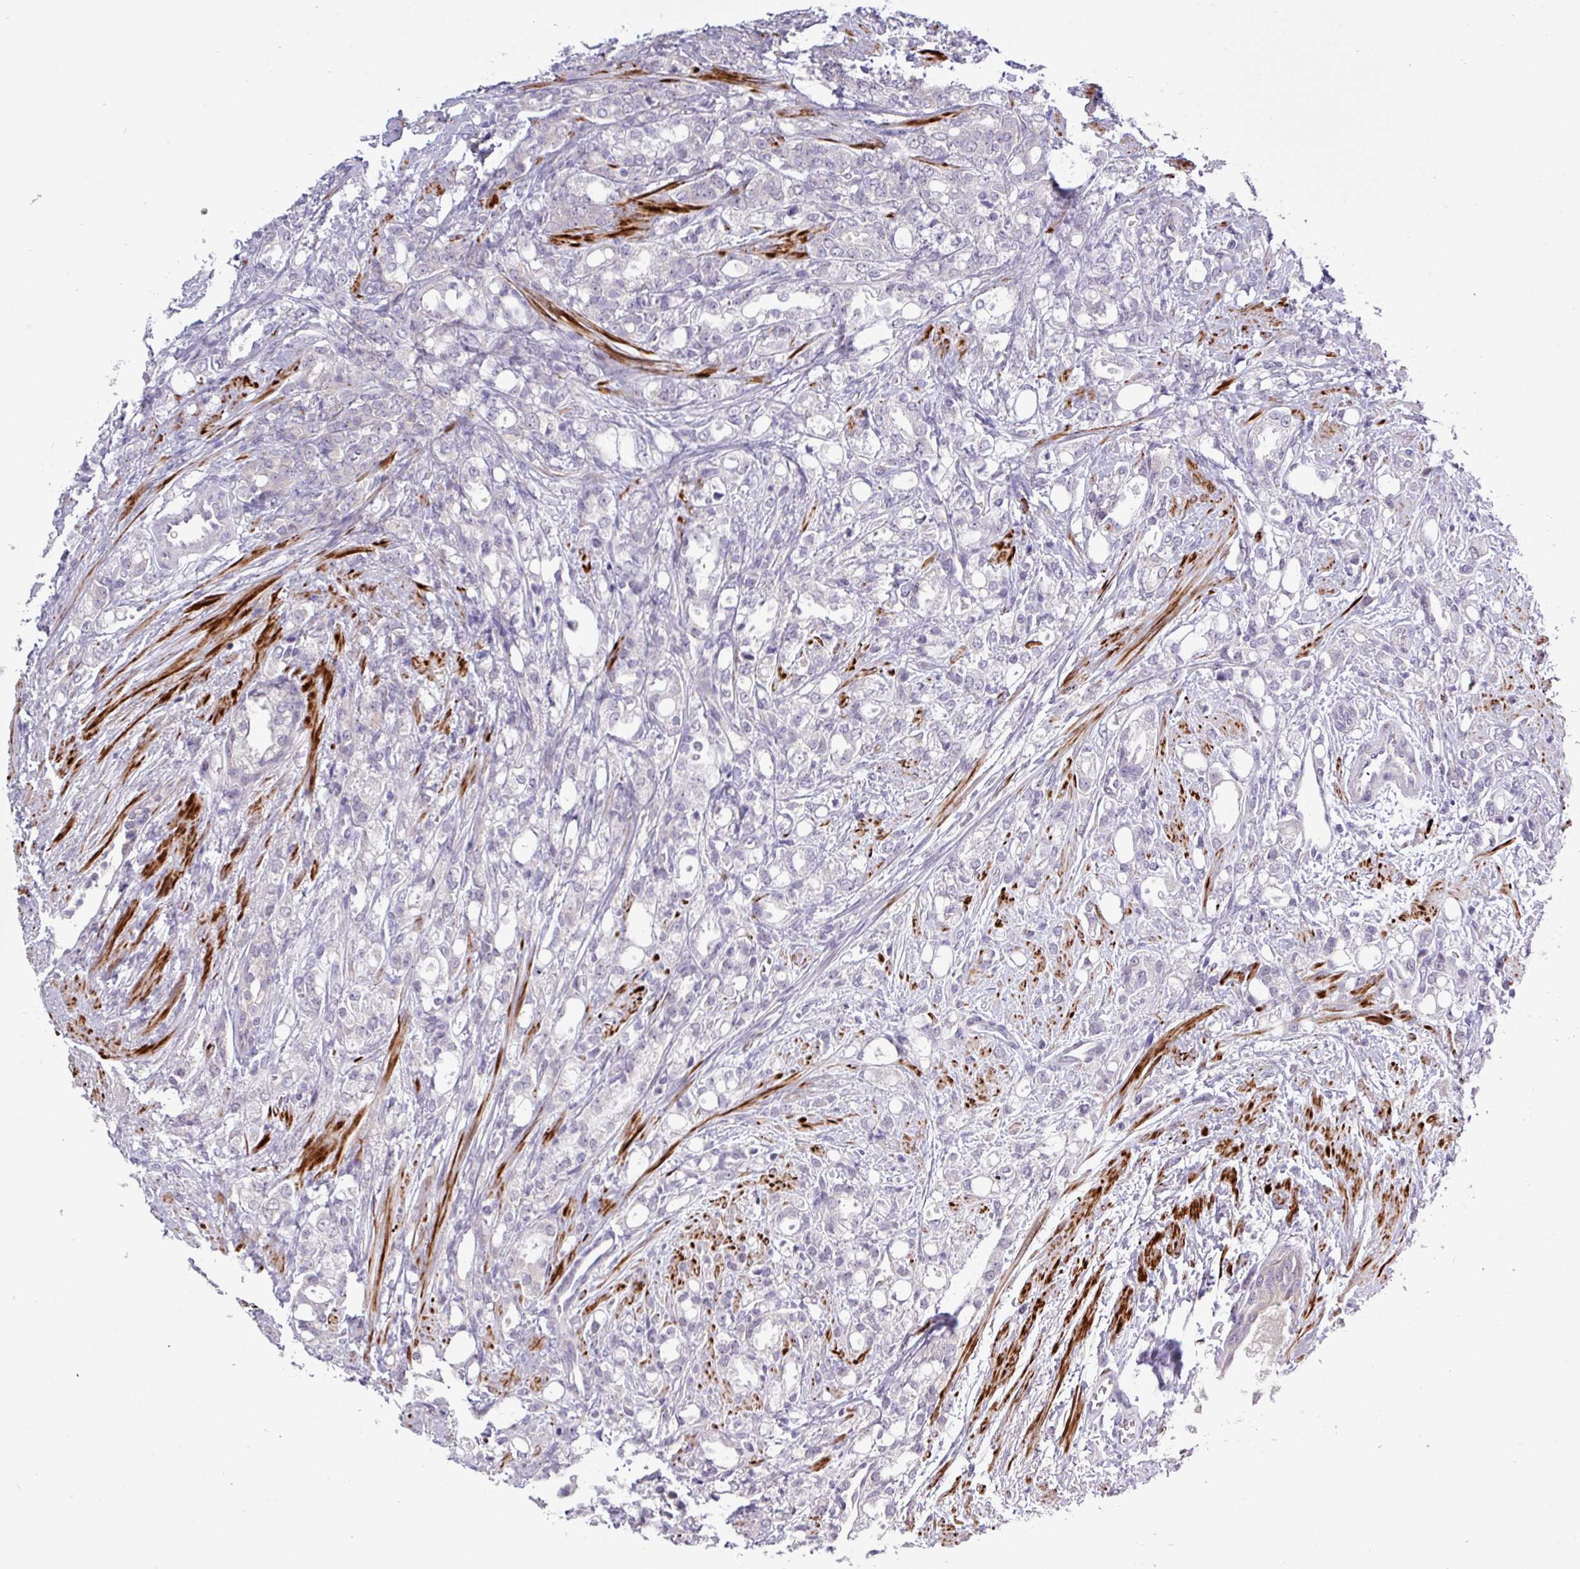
{"staining": {"intensity": "negative", "quantity": "none", "location": "none"}, "tissue": "prostate cancer", "cell_type": "Tumor cells", "image_type": "cancer", "snomed": [{"axis": "morphology", "description": "Adenocarcinoma, High grade"}, {"axis": "topography", "description": "Prostate"}], "caption": "This histopathology image is of prostate high-grade adenocarcinoma stained with immunohistochemistry (IHC) to label a protein in brown with the nuclei are counter-stained blue. There is no staining in tumor cells.", "gene": "RIPPLY1", "patient": {"sex": "male", "age": 62}}